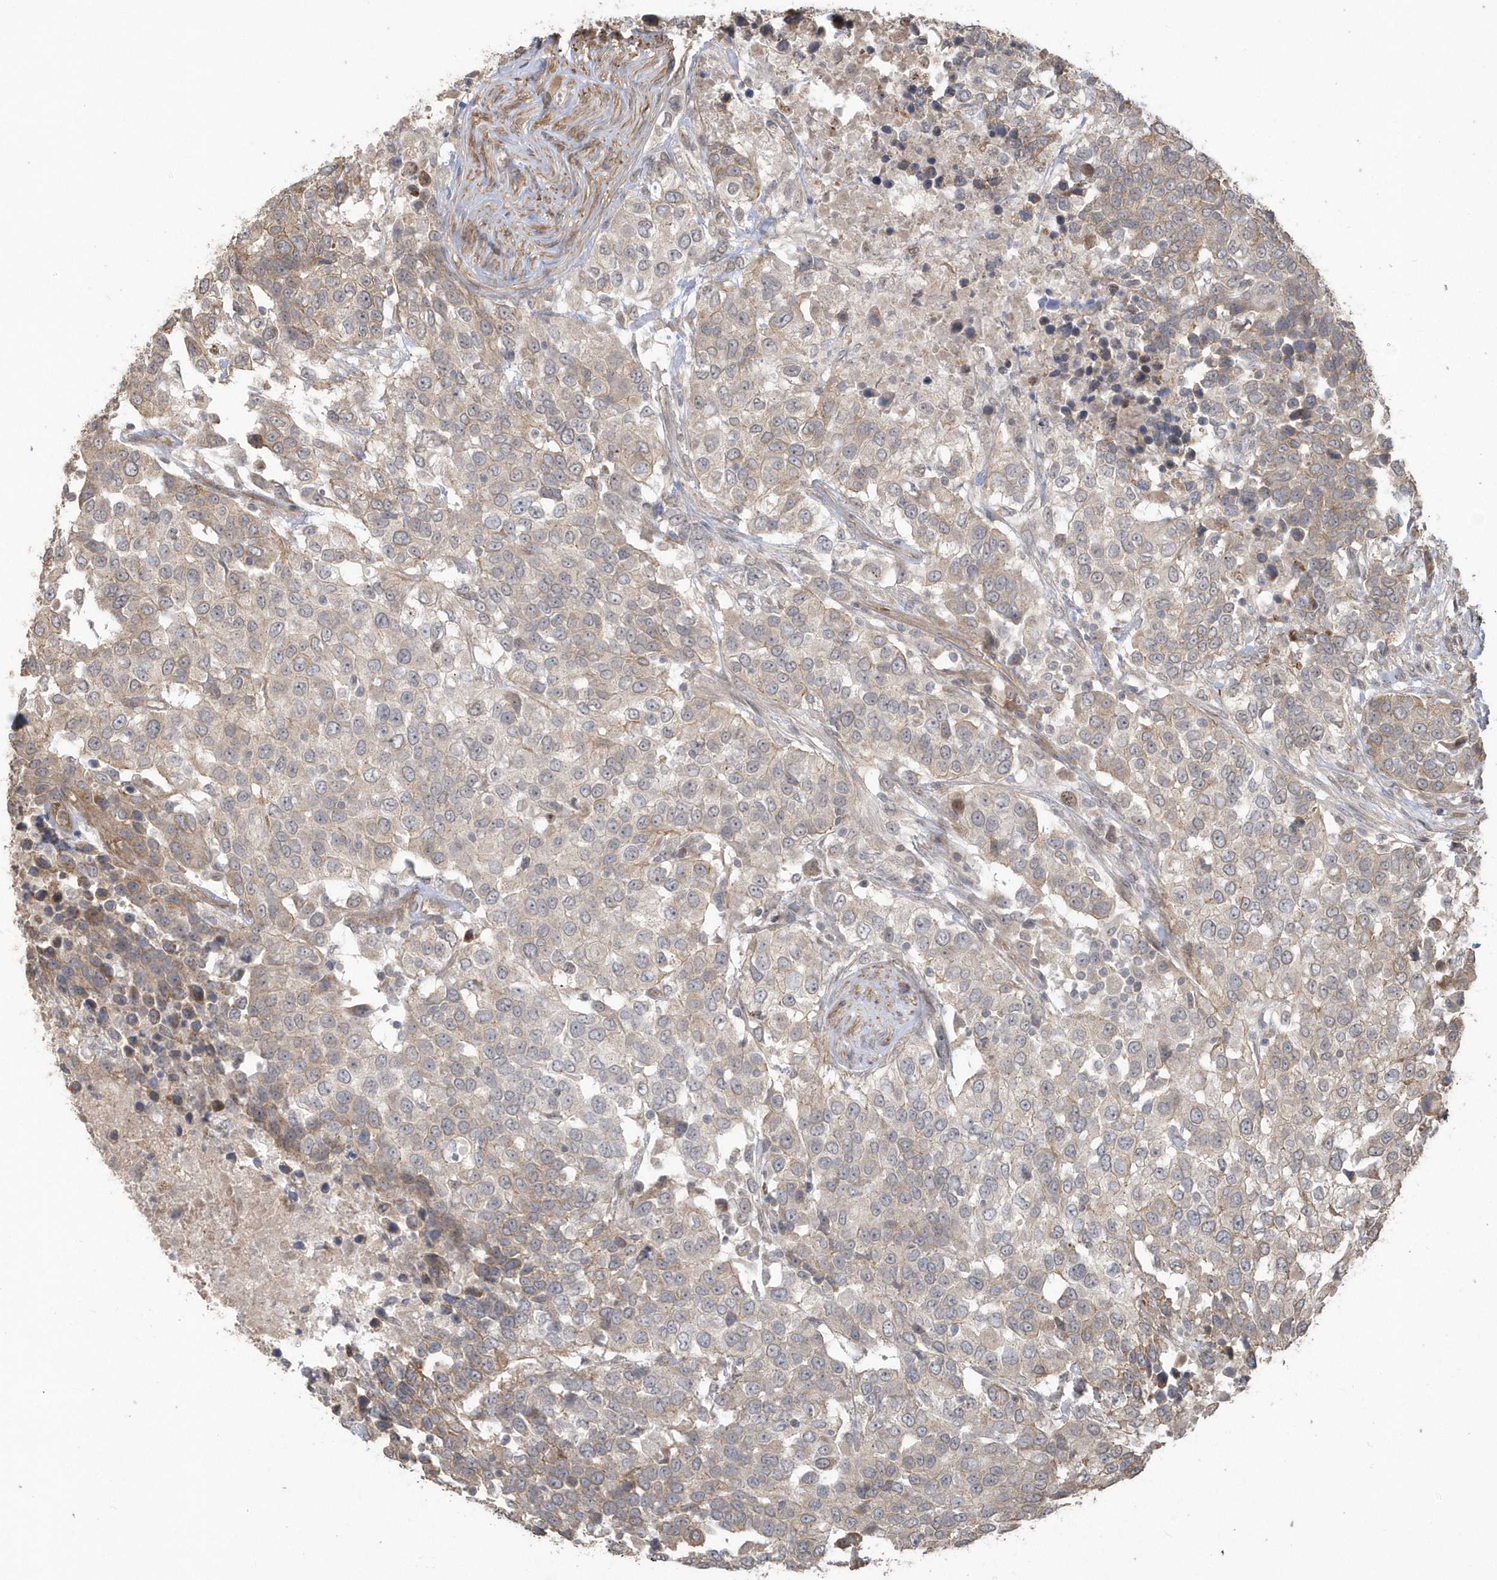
{"staining": {"intensity": "weak", "quantity": ">75%", "location": "cytoplasmic/membranous"}, "tissue": "urothelial cancer", "cell_type": "Tumor cells", "image_type": "cancer", "snomed": [{"axis": "morphology", "description": "Urothelial carcinoma, High grade"}, {"axis": "topography", "description": "Urinary bladder"}], "caption": "Approximately >75% of tumor cells in urothelial cancer display weak cytoplasmic/membranous protein positivity as visualized by brown immunohistochemical staining.", "gene": "HERPUD1", "patient": {"sex": "female", "age": 80}}